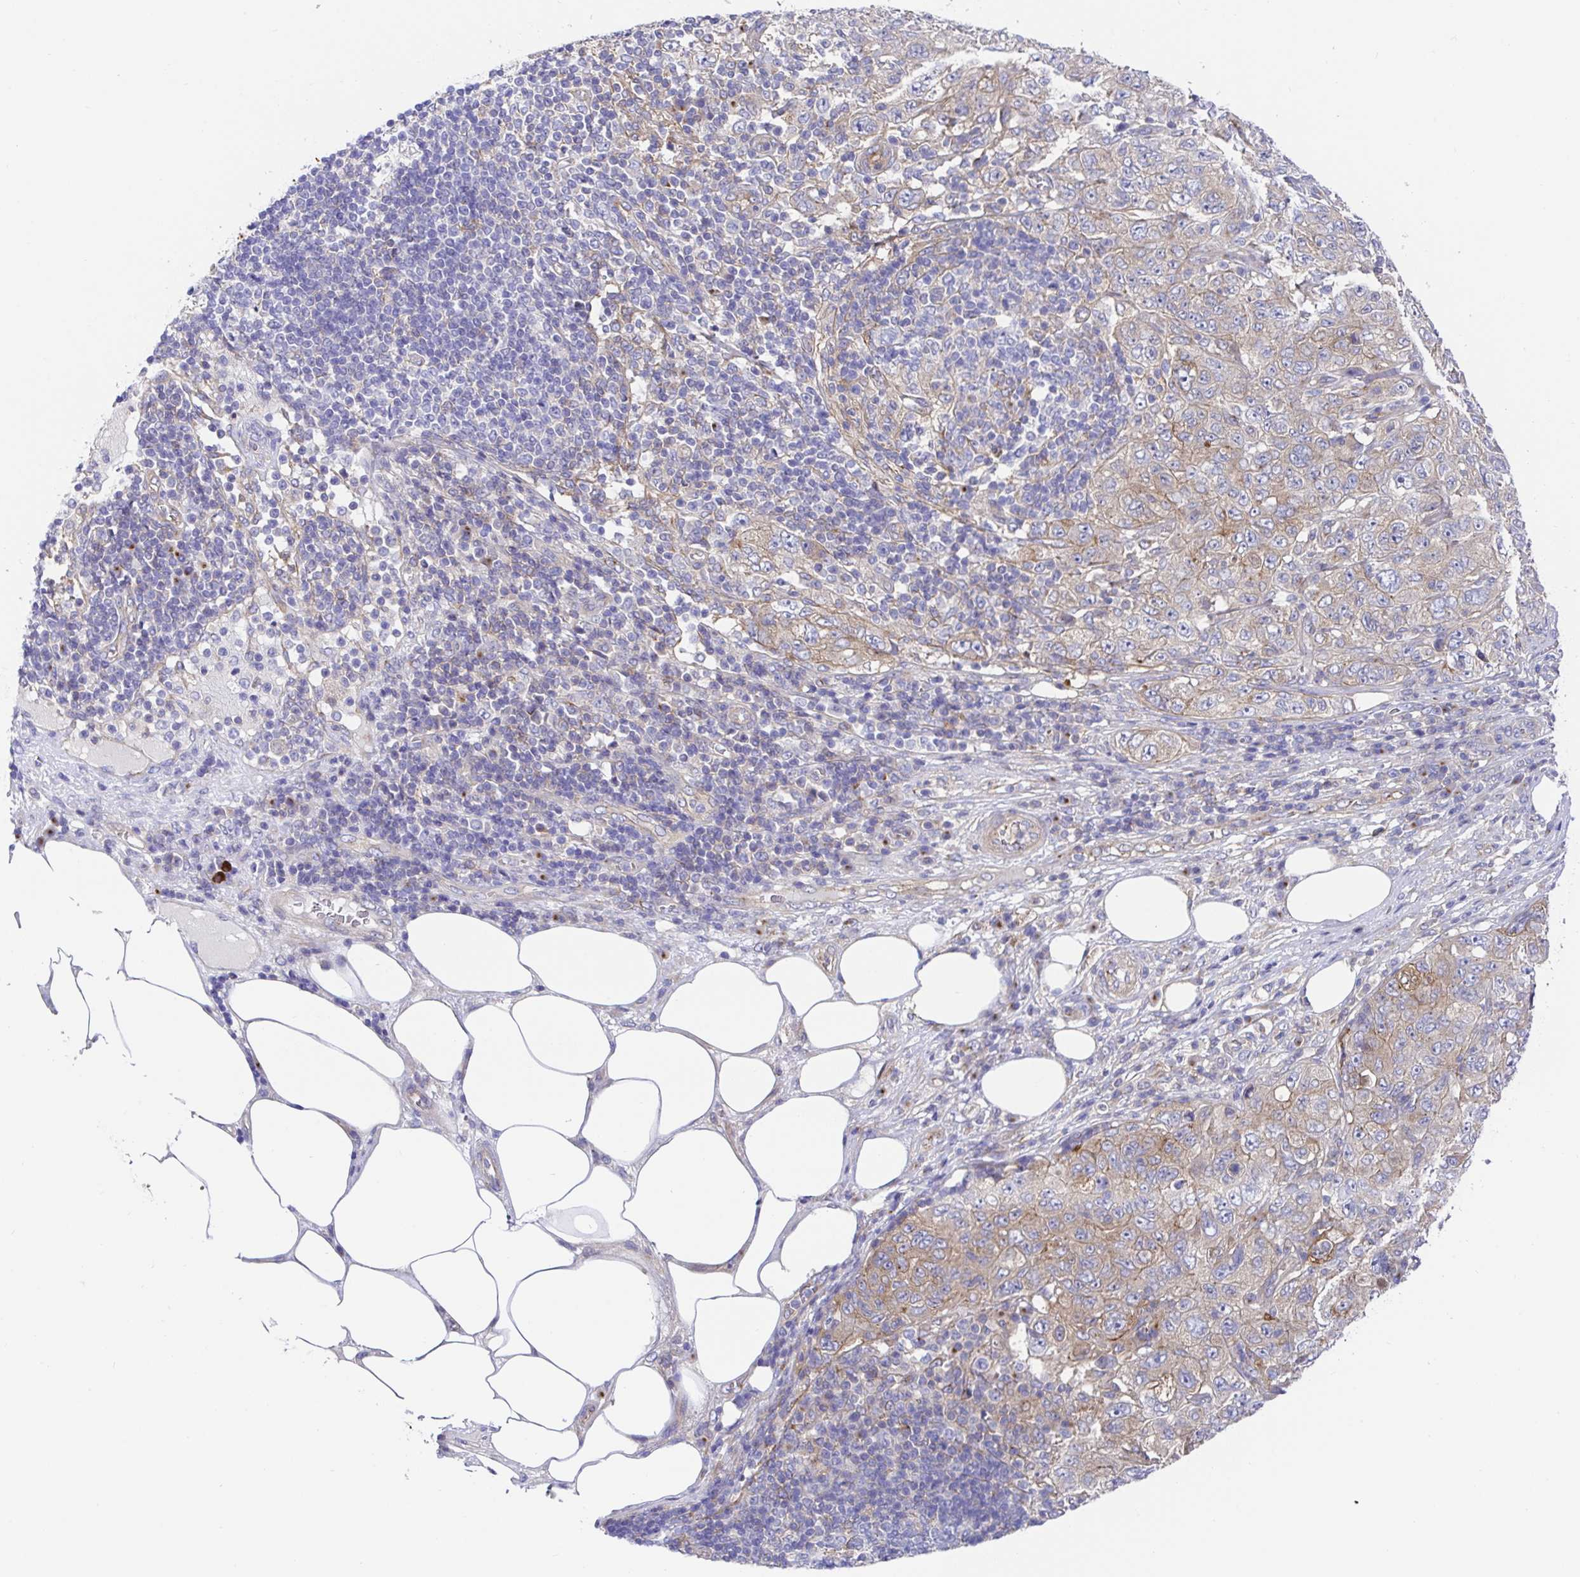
{"staining": {"intensity": "weak", "quantity": "25%-75%", "location": "cytoplasmic/membranous"}, "tissue": "pancreatic cancer", "cell_type": "Tumor cells", "image_type": "cancer", "snomed": [{"axis": "morphology", "description": "Adenocarcinoma, NOS"}, {"axis": "topography", "description": "Pancreas"}], "caption": "Weak cytoplasmic/membranous expression is identified in approximately 25%-75% of tumor cells in pancreatic cancer (adenocarcinoma).", "gene": "GOLGA1", "patient": {"sex": "male", "age": 68}}